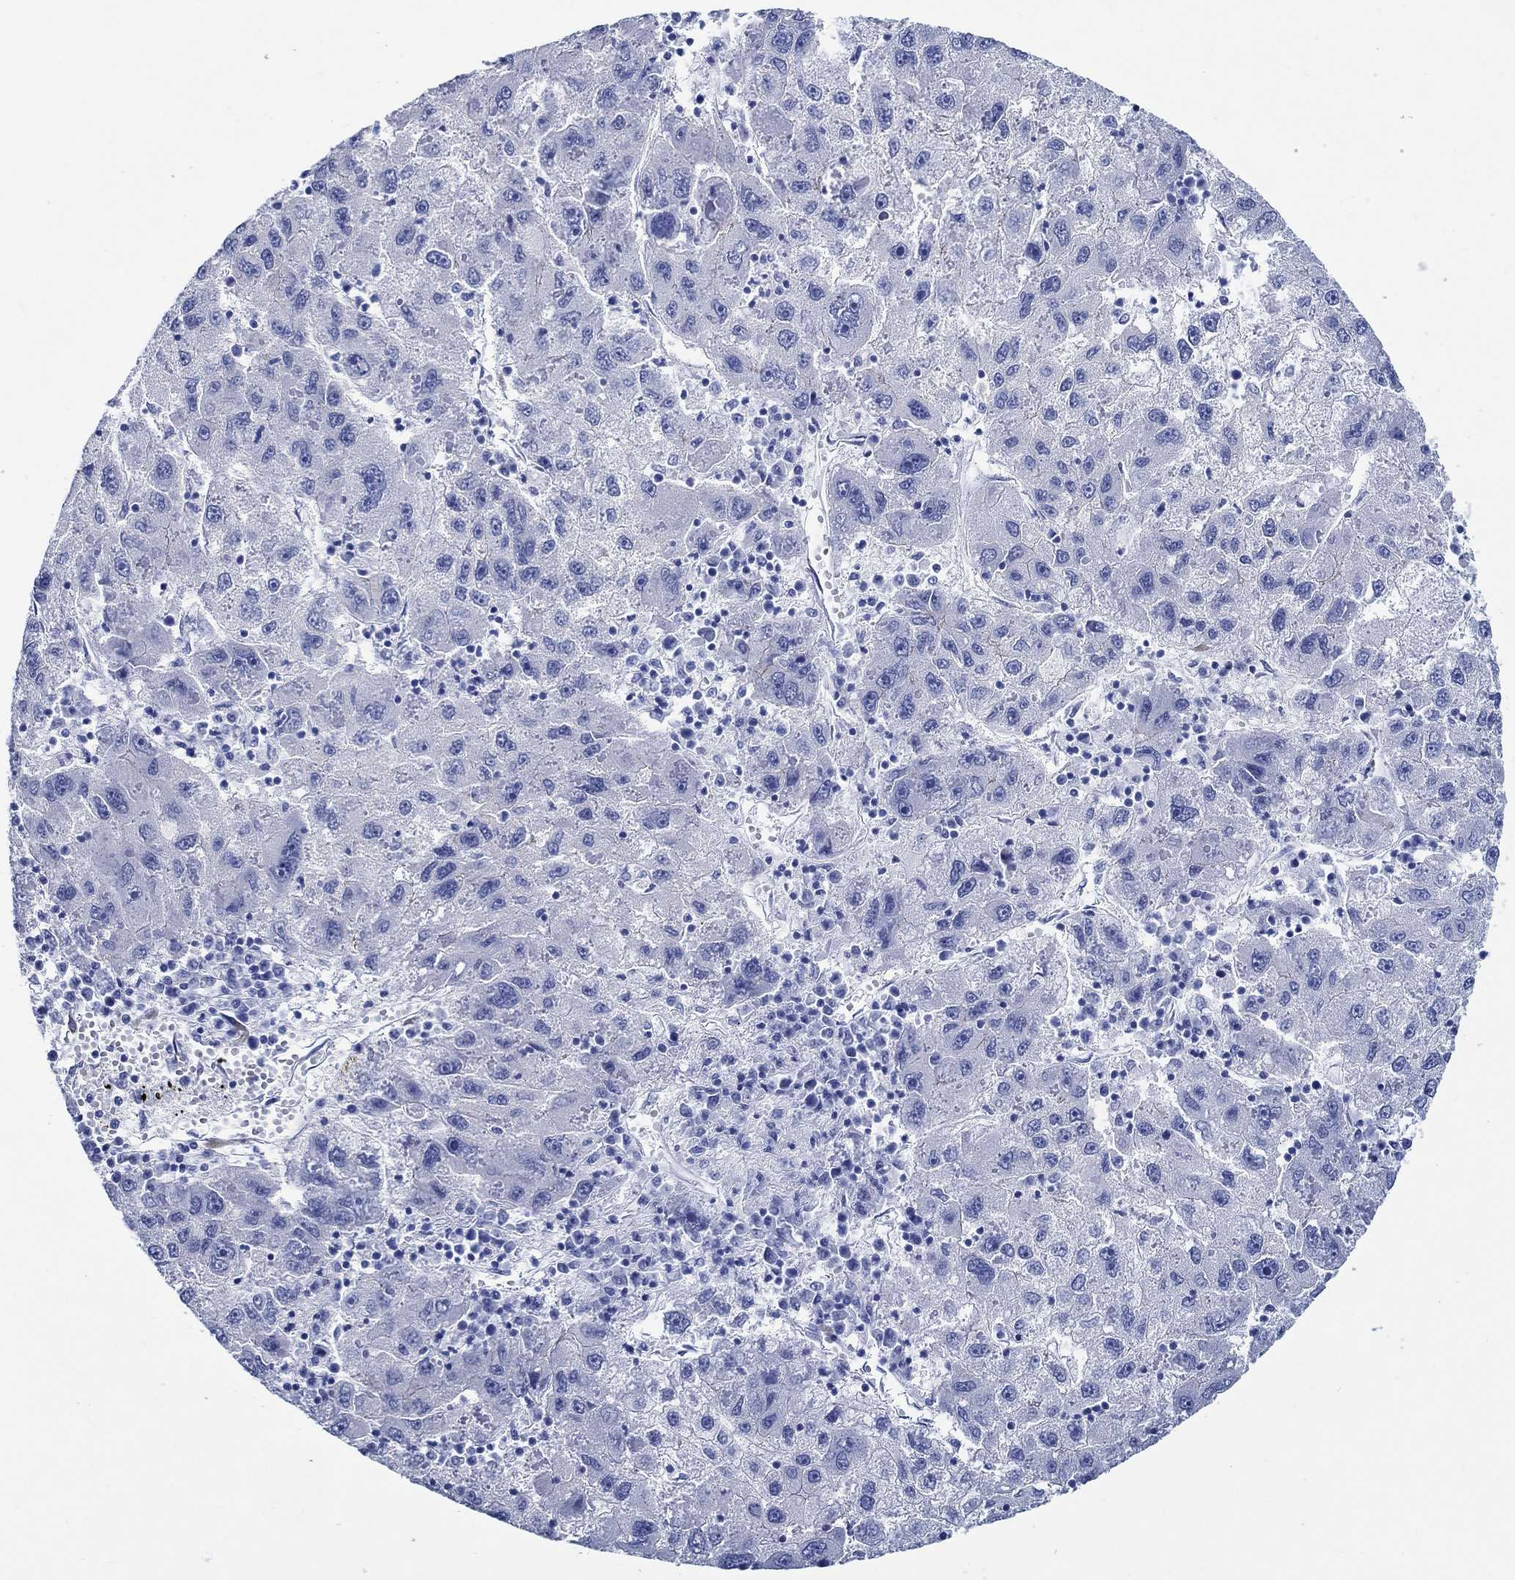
{"staining": {"intensity": "negative", "quantity": "none", "location": "none"}, "tissue": "liver cancer", "cell_type": "Tumor cells", "image_type": "cancer", "snomed": [{"axis": "morphology", "description": "Carcinoma, Hepatocellular, NOS"}, {"axis": "topography", "description": "Liver"}], "caption": "A histopathology image of human liver cancer is negative for staining in tumor cells.", "gene": "RD3L", "patient": {"sex": "male", "age": 75}}